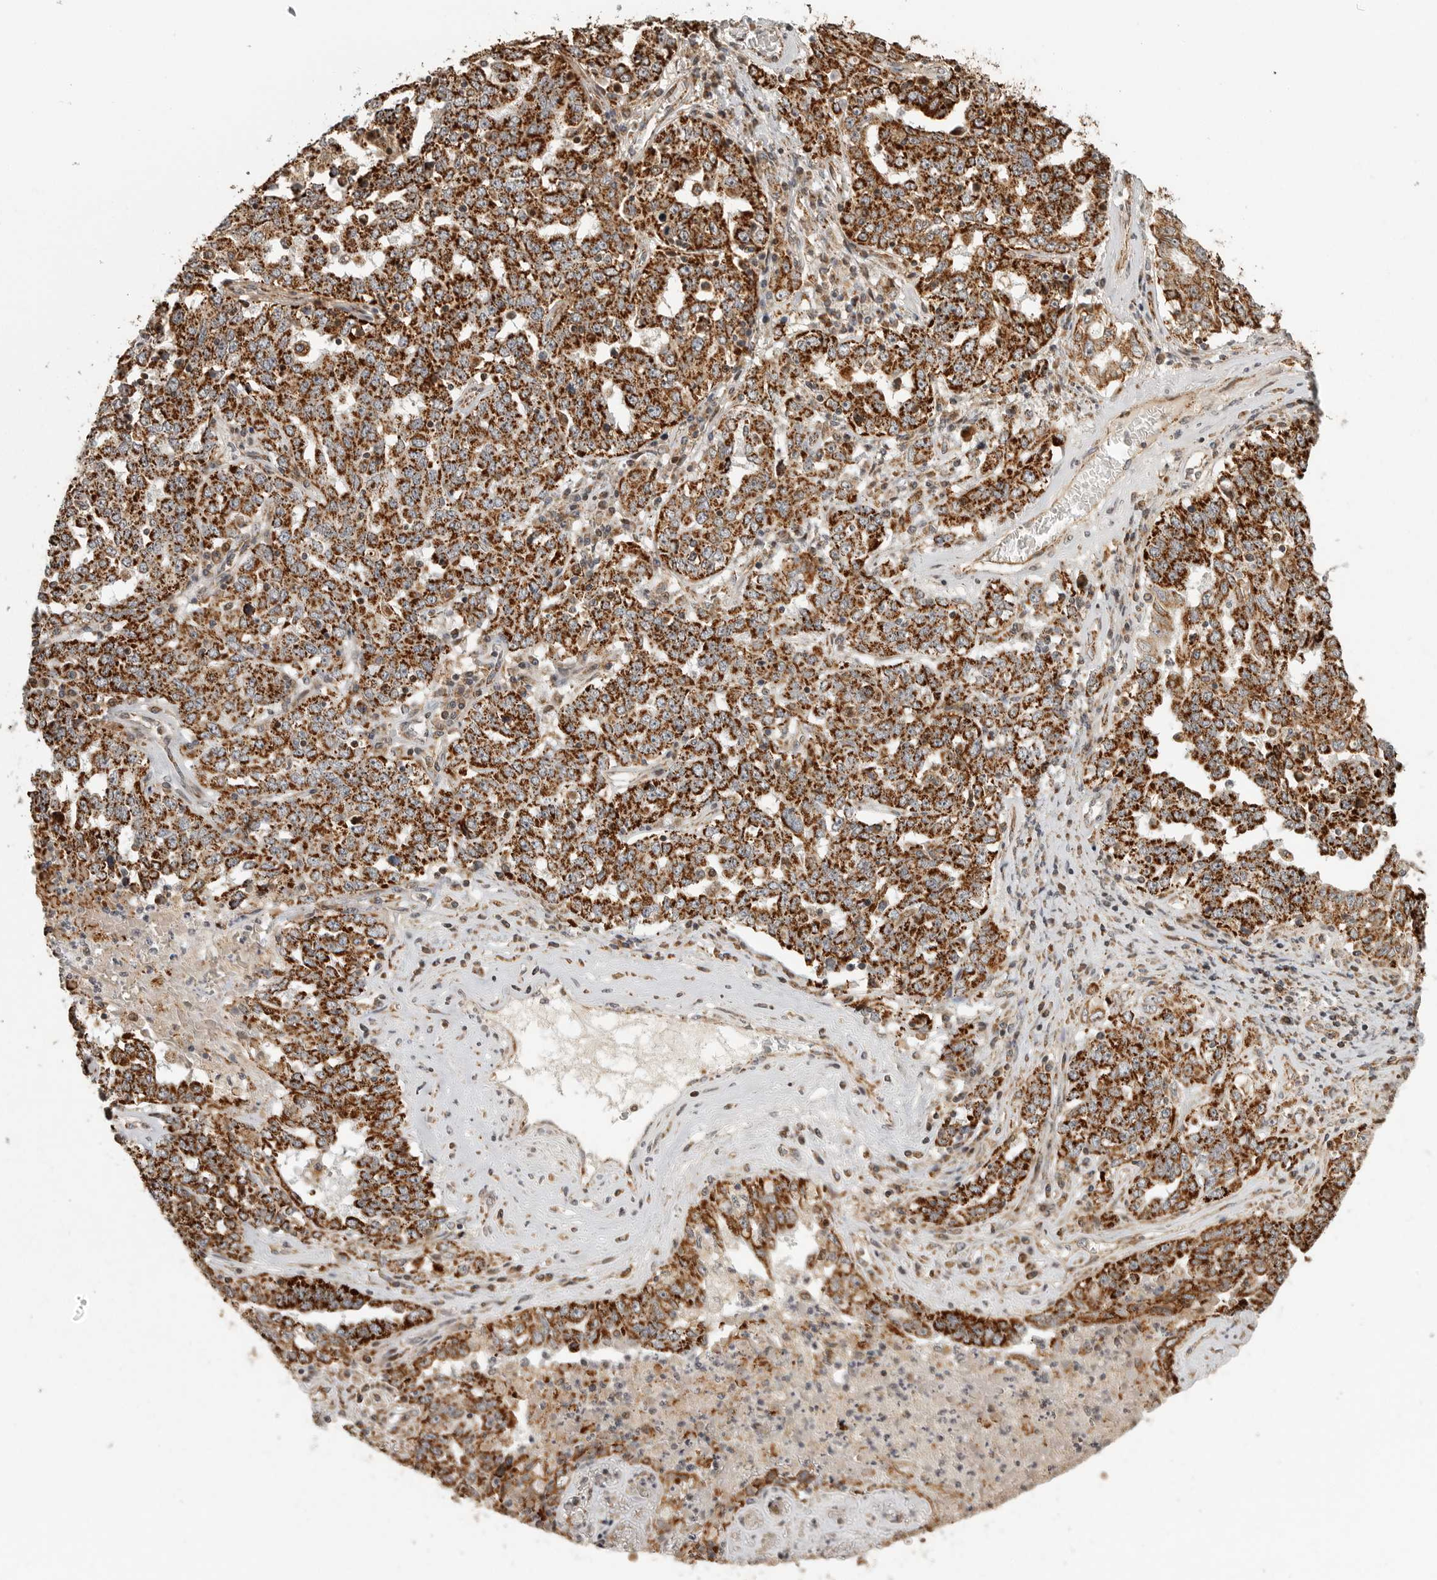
{"staining": {"intensity": "strong", "quantity": ">75%", "location": "cytoplasmic/membranous"}, "tissue": "ovarian cancer", "cell_type": "Tumor cells", "image_type": "cancer", "snomed": [{"axis": "morphology", "description": "Carcinoma, endometroid"}, {"axis": "topography", "description": "Ovary"}], "caption": "Strong cytoplasmic/membranous protein positivity is identified in approximately >75% of tumor cells in endometroid carcinoma (ovarian).", "gene": "NARS2", "patient": {"sex": "female", "age": 62}}